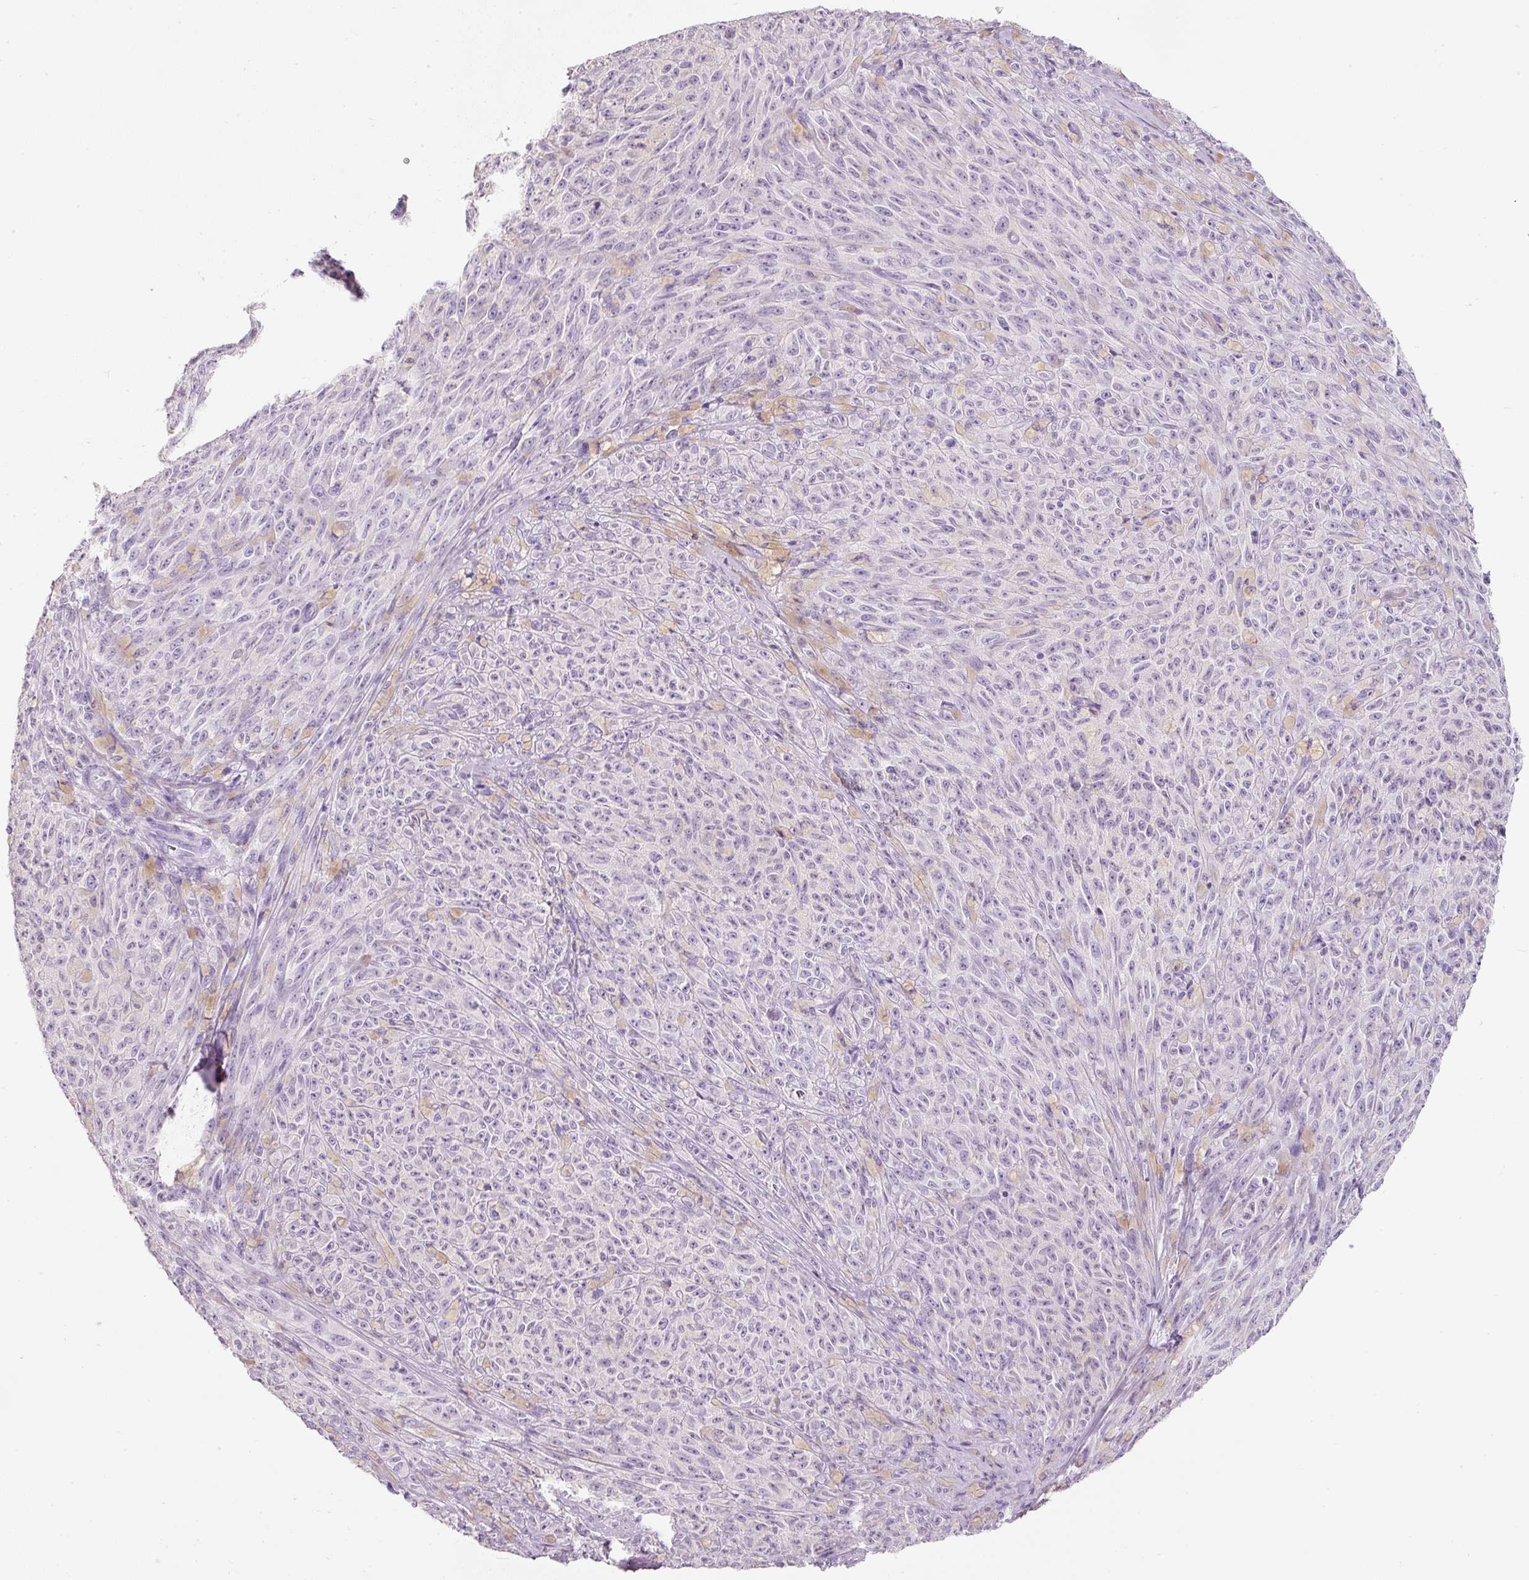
{"staining": {"intensity": "negative", "quantity": "none", "location": "none"}, "tissue": "melanoma", "cell_type": "Tumor cells", "image_type": "cancer", "snomed": [{"axis": "morphology", "description": "Malignant melanoma, NOS"}, {"axis": "topography", "description": "Skin"}], "caption": "Tumor cells show no significant protein positivity in malignant melanoma.", "gene": "DNM1", "patient": {"sex": "female", "age": 82}}